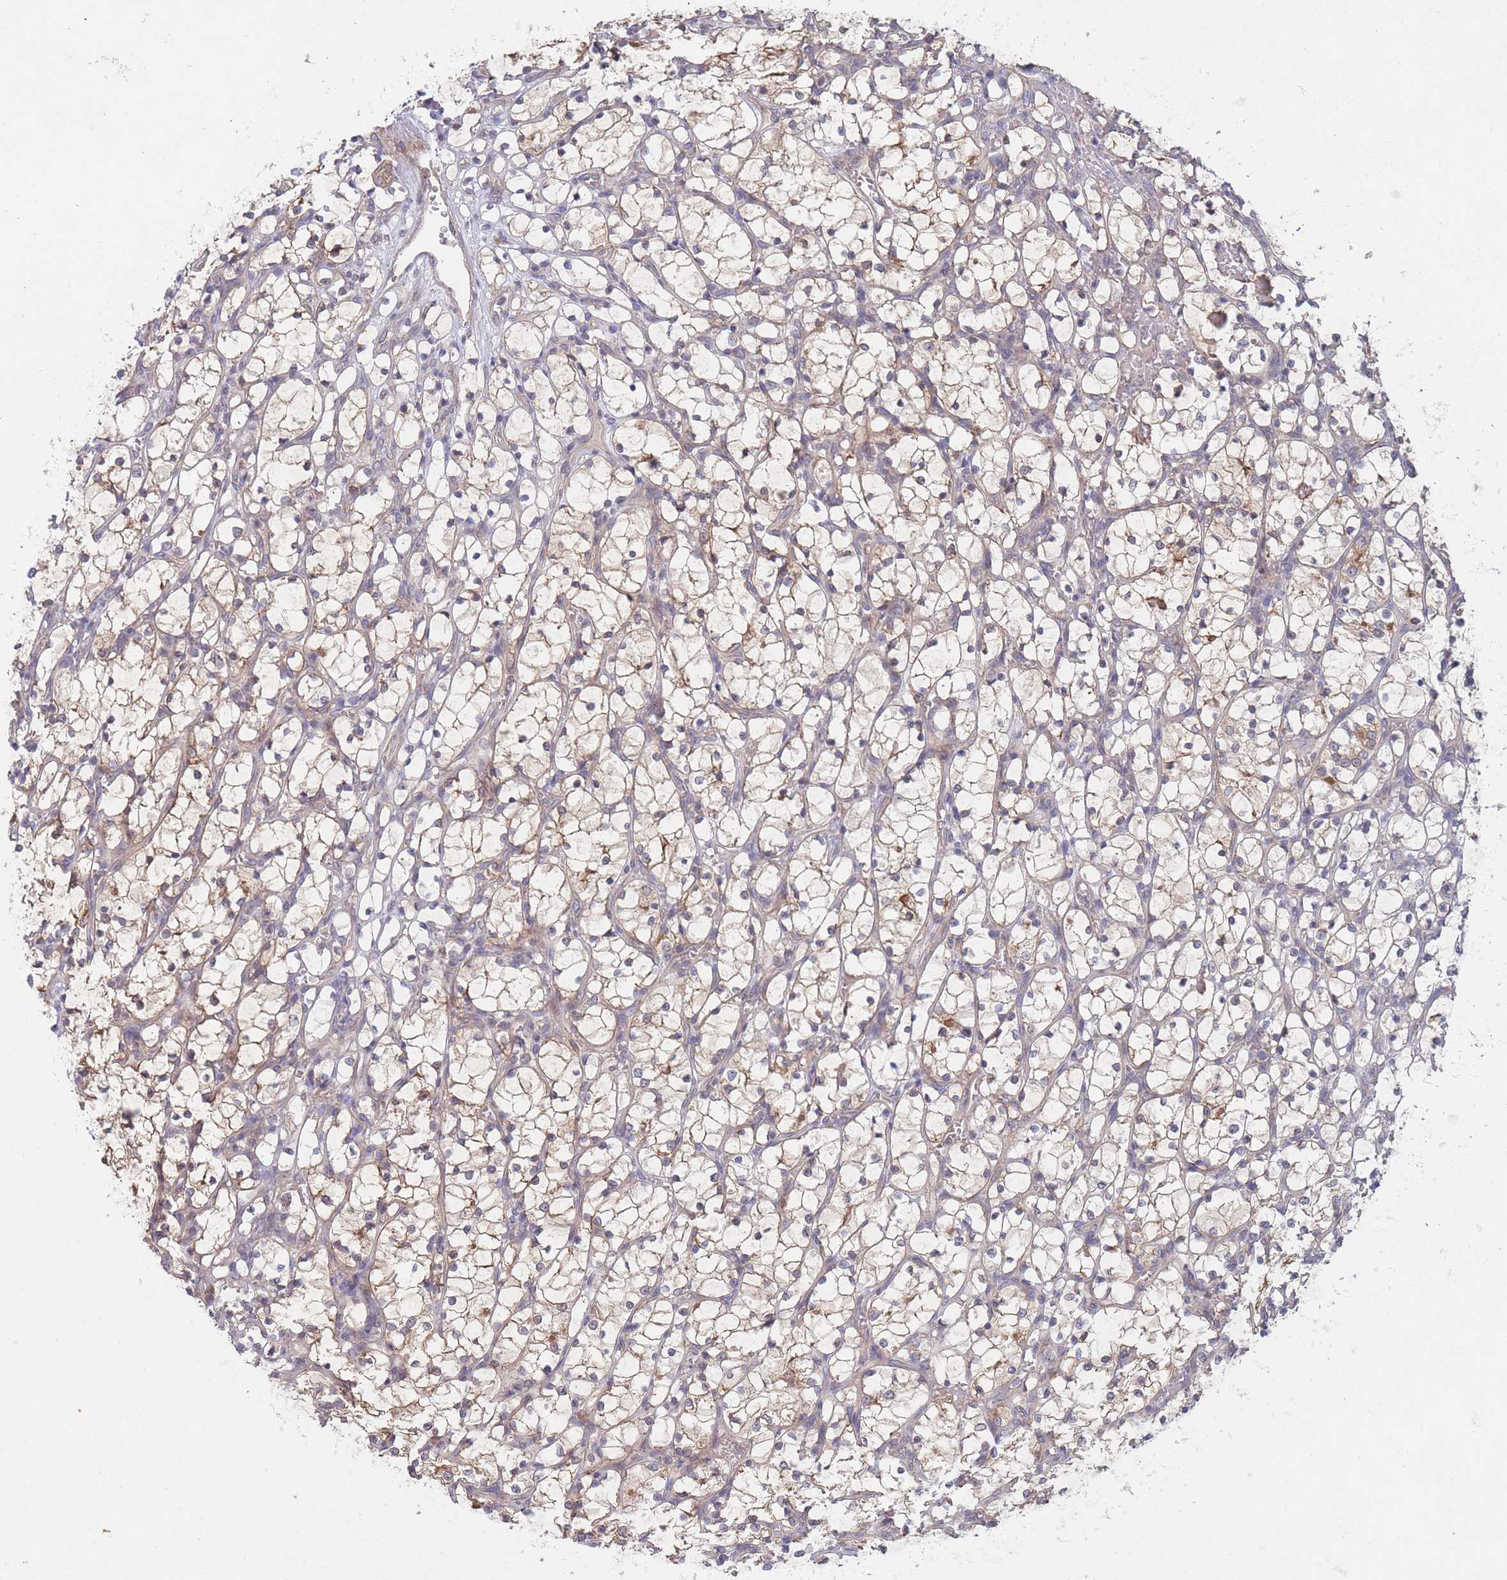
{"staining": {"intensity": "weak", "quantity": ">75%", "location": "cytoplasmic/membranous"}, "tissue": "renal cancer", "cell_type": "Tumor cells", "image_type": "cancer", "snomed": [{"axis": "morphology", "description": "Adenocarcinoma, NOS"}, {"axis": "topography", "description": "Kidney"}], "caption": "Immunohistochemical staining of renal cancer (adenocarcinoma) shows low levels of weak cytoplasmic/membranous protein expression in about >75% of tumor cells.", "gene": "SLC35F5", "patient": {"sex": "female", "age": 69}}